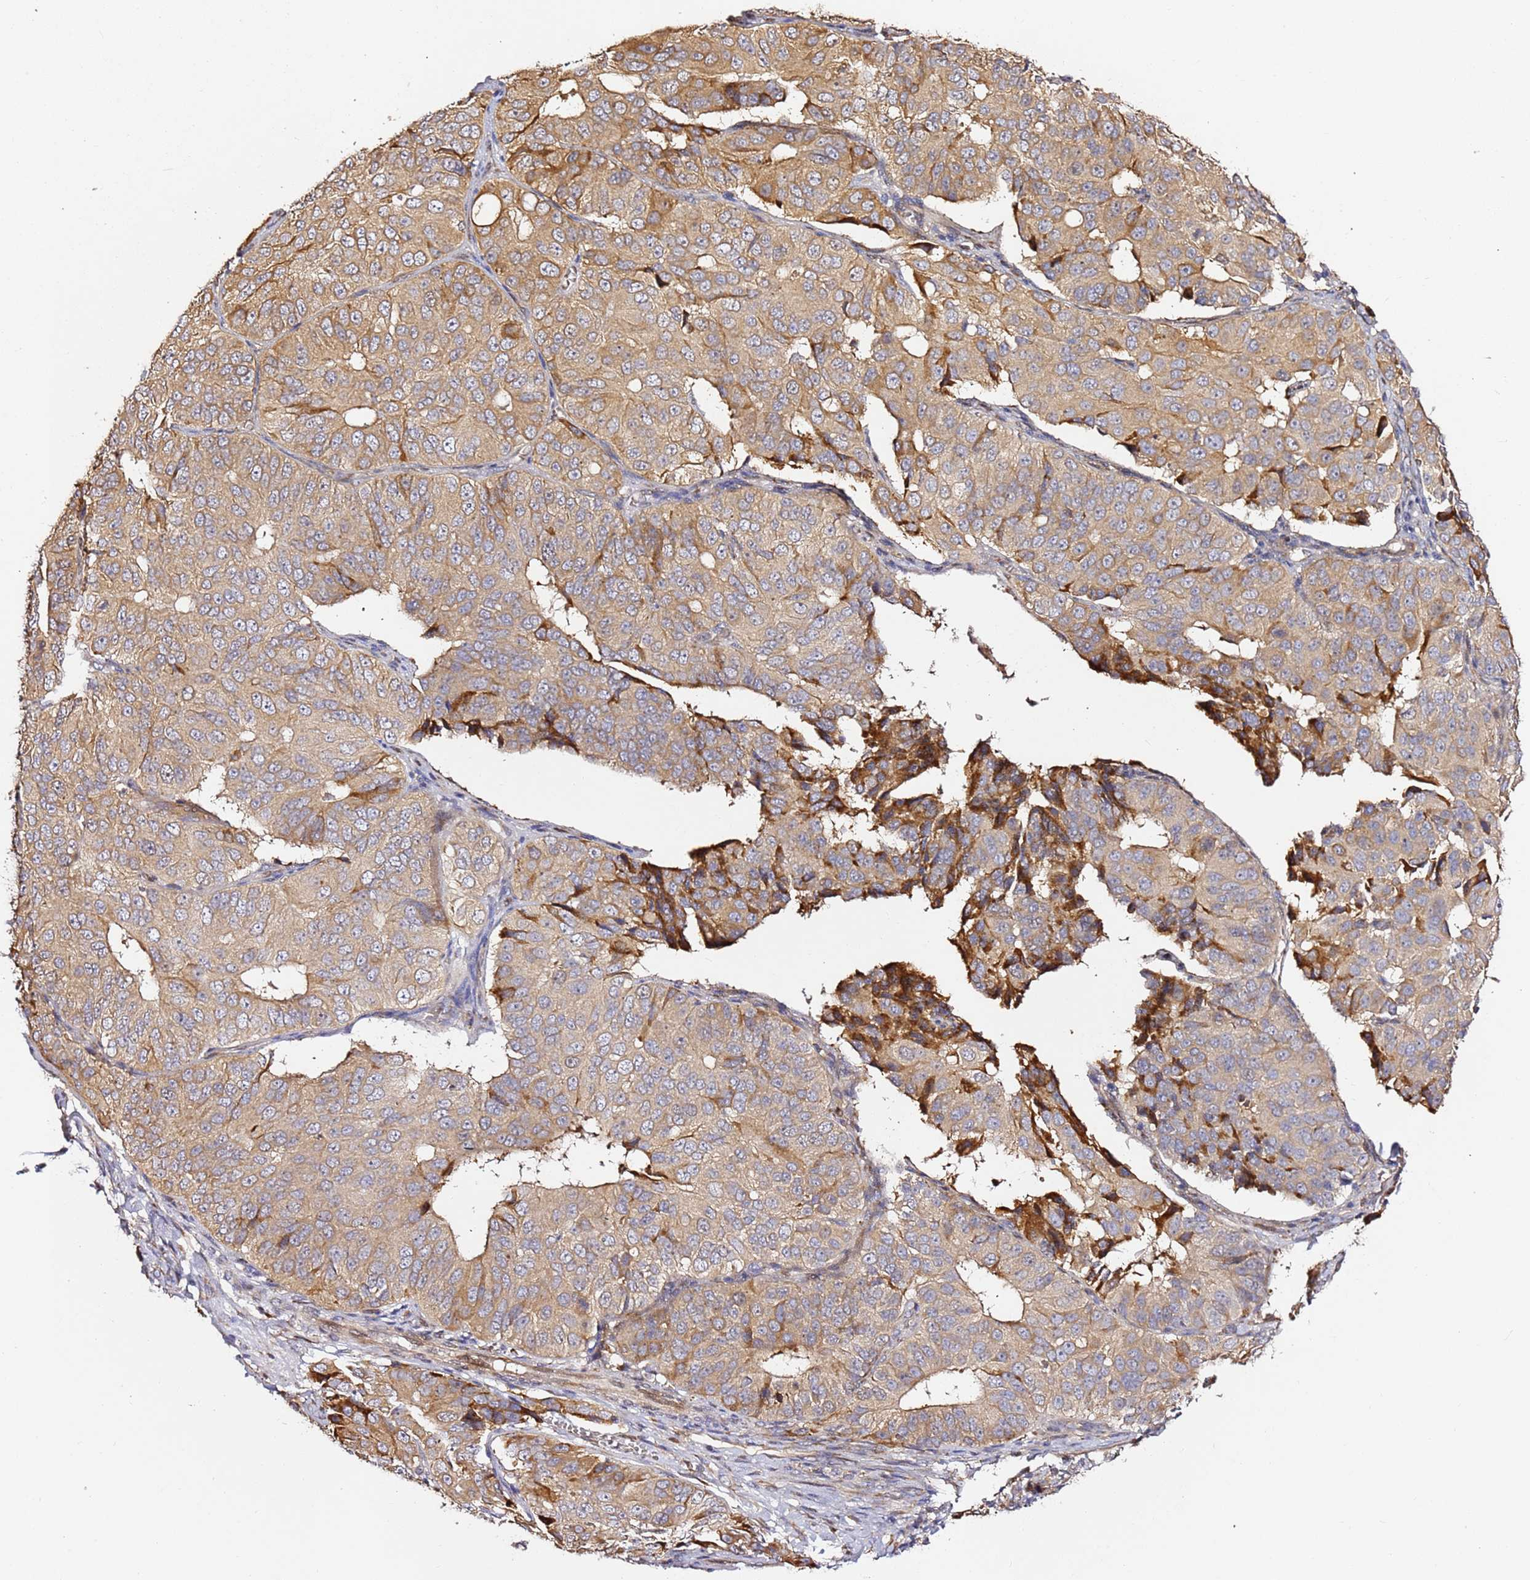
{"staining": {"intensity": "moderate", "quantity": "<25%", "location": "cytoplasmic/membranous"}, "tissue": "ovarian cancer", "cell_type": "Tumor cells", "image_type": "cancer", "snomed": [{"axis": "morphology", "description": "Carcinoma, endometroid"}, {"axis": "topography", "description": "Ovary"}], "caption": "Ovarian endometroid carcinoma was stained to show a protein in brown. There is low levels of moderate cytoplasmic/membranous expression in about <25% of tumor cells.", "gene": "HSD17B7", "patient": {"sex": "female", "age": 51}}